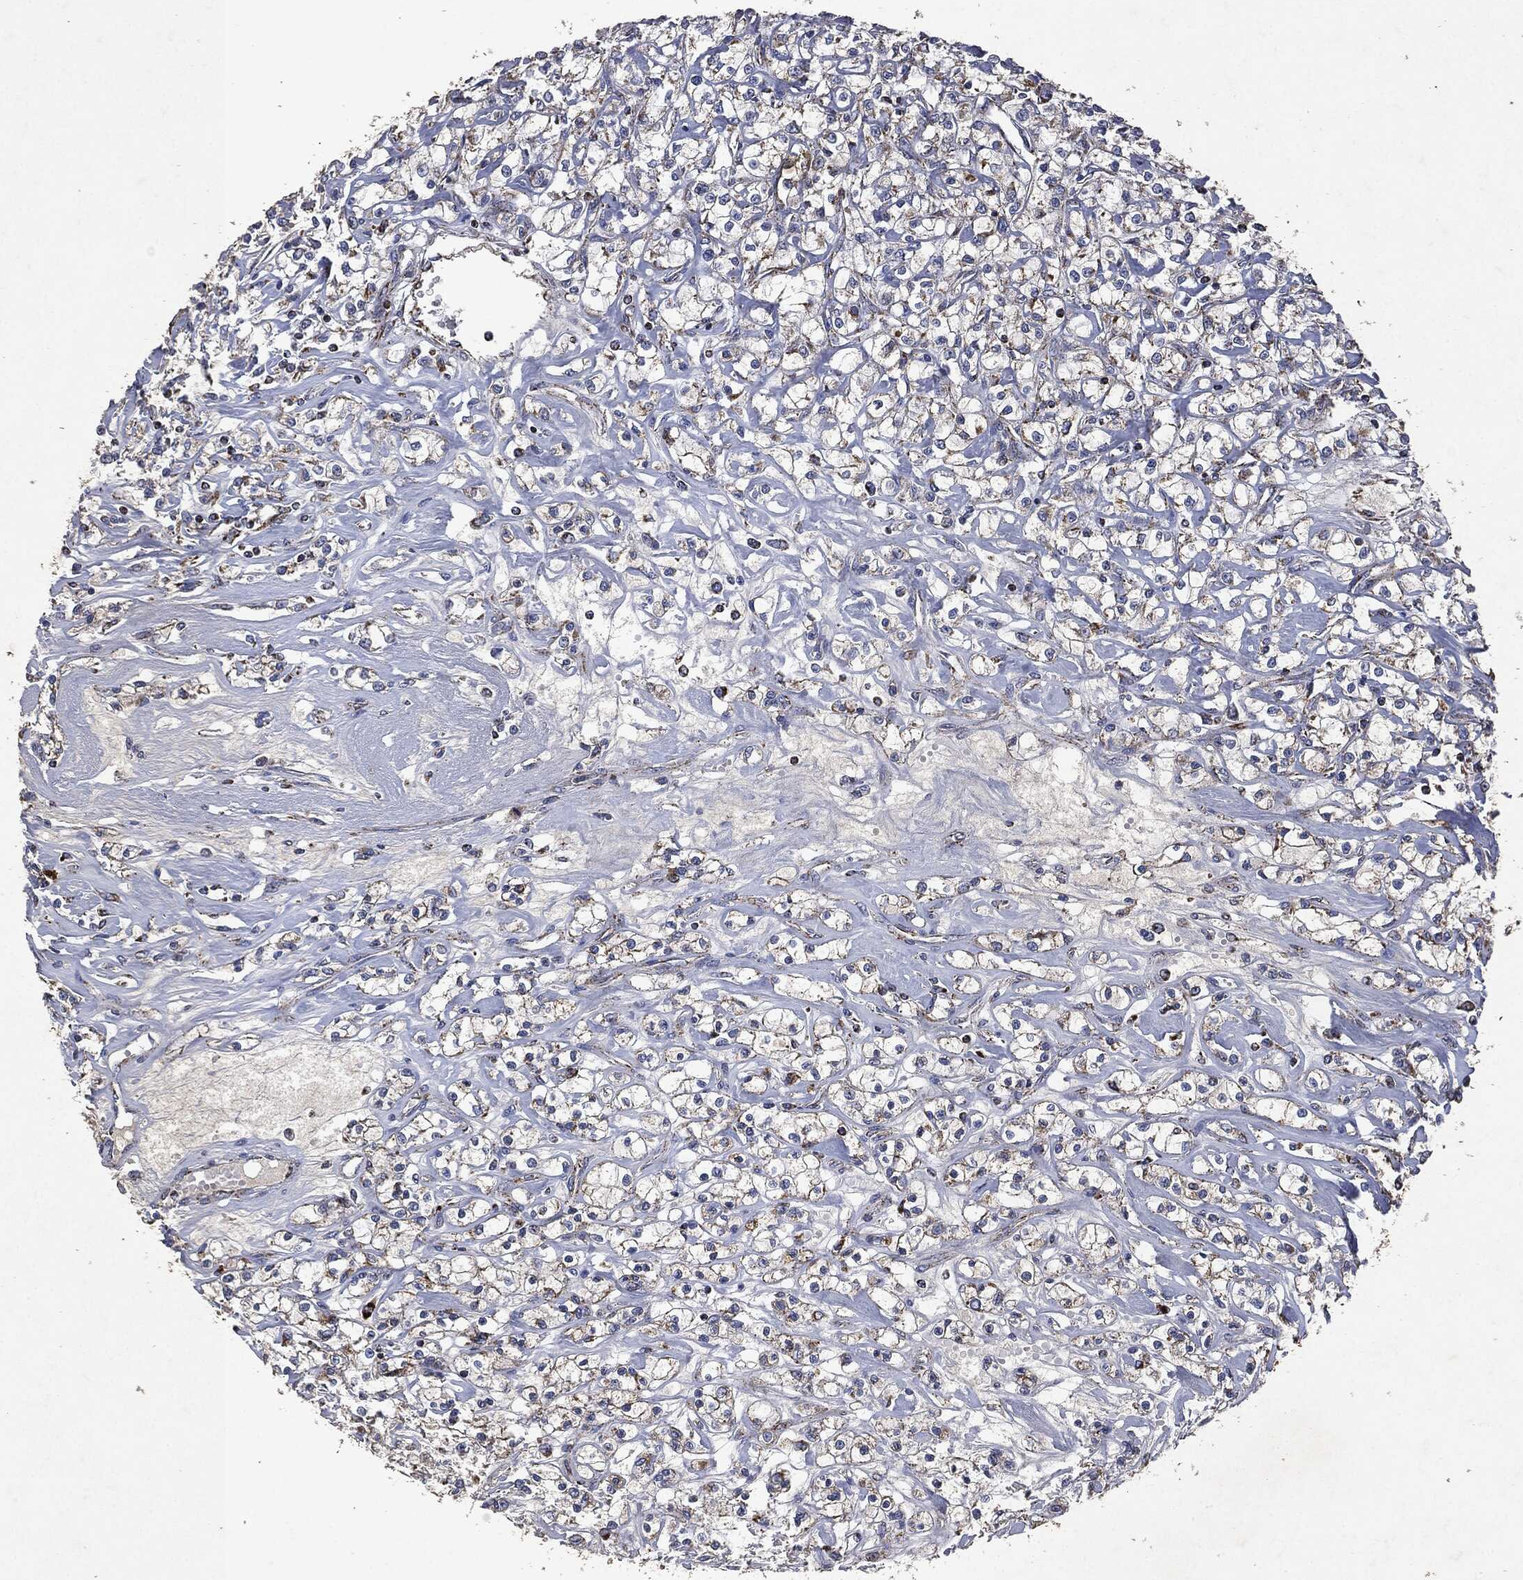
{"staining": {"intensity": "moderate", "quantity": ">75%", "location": "cytoplasmic/membranous"}, "tissue": "renal cancer", "cell_type": "Tumor cells", "image_type": "cancer", "snomed": [{"axis": "morphology", "description": "Adenocarcinoma, NOS"}, {"axis": "topography", "description": "Kidney"}], "caption": "Immunohistochemistry (IHC) photomicrograph of human adenocarcinoma (renal) stained for a protein (brown), which displays medium levels of moderate cytoplasmic/membranous expression in approximately >75% of tumor cells.", "gene": "RYK", "patient": {"sex": "female", "age": 59}}